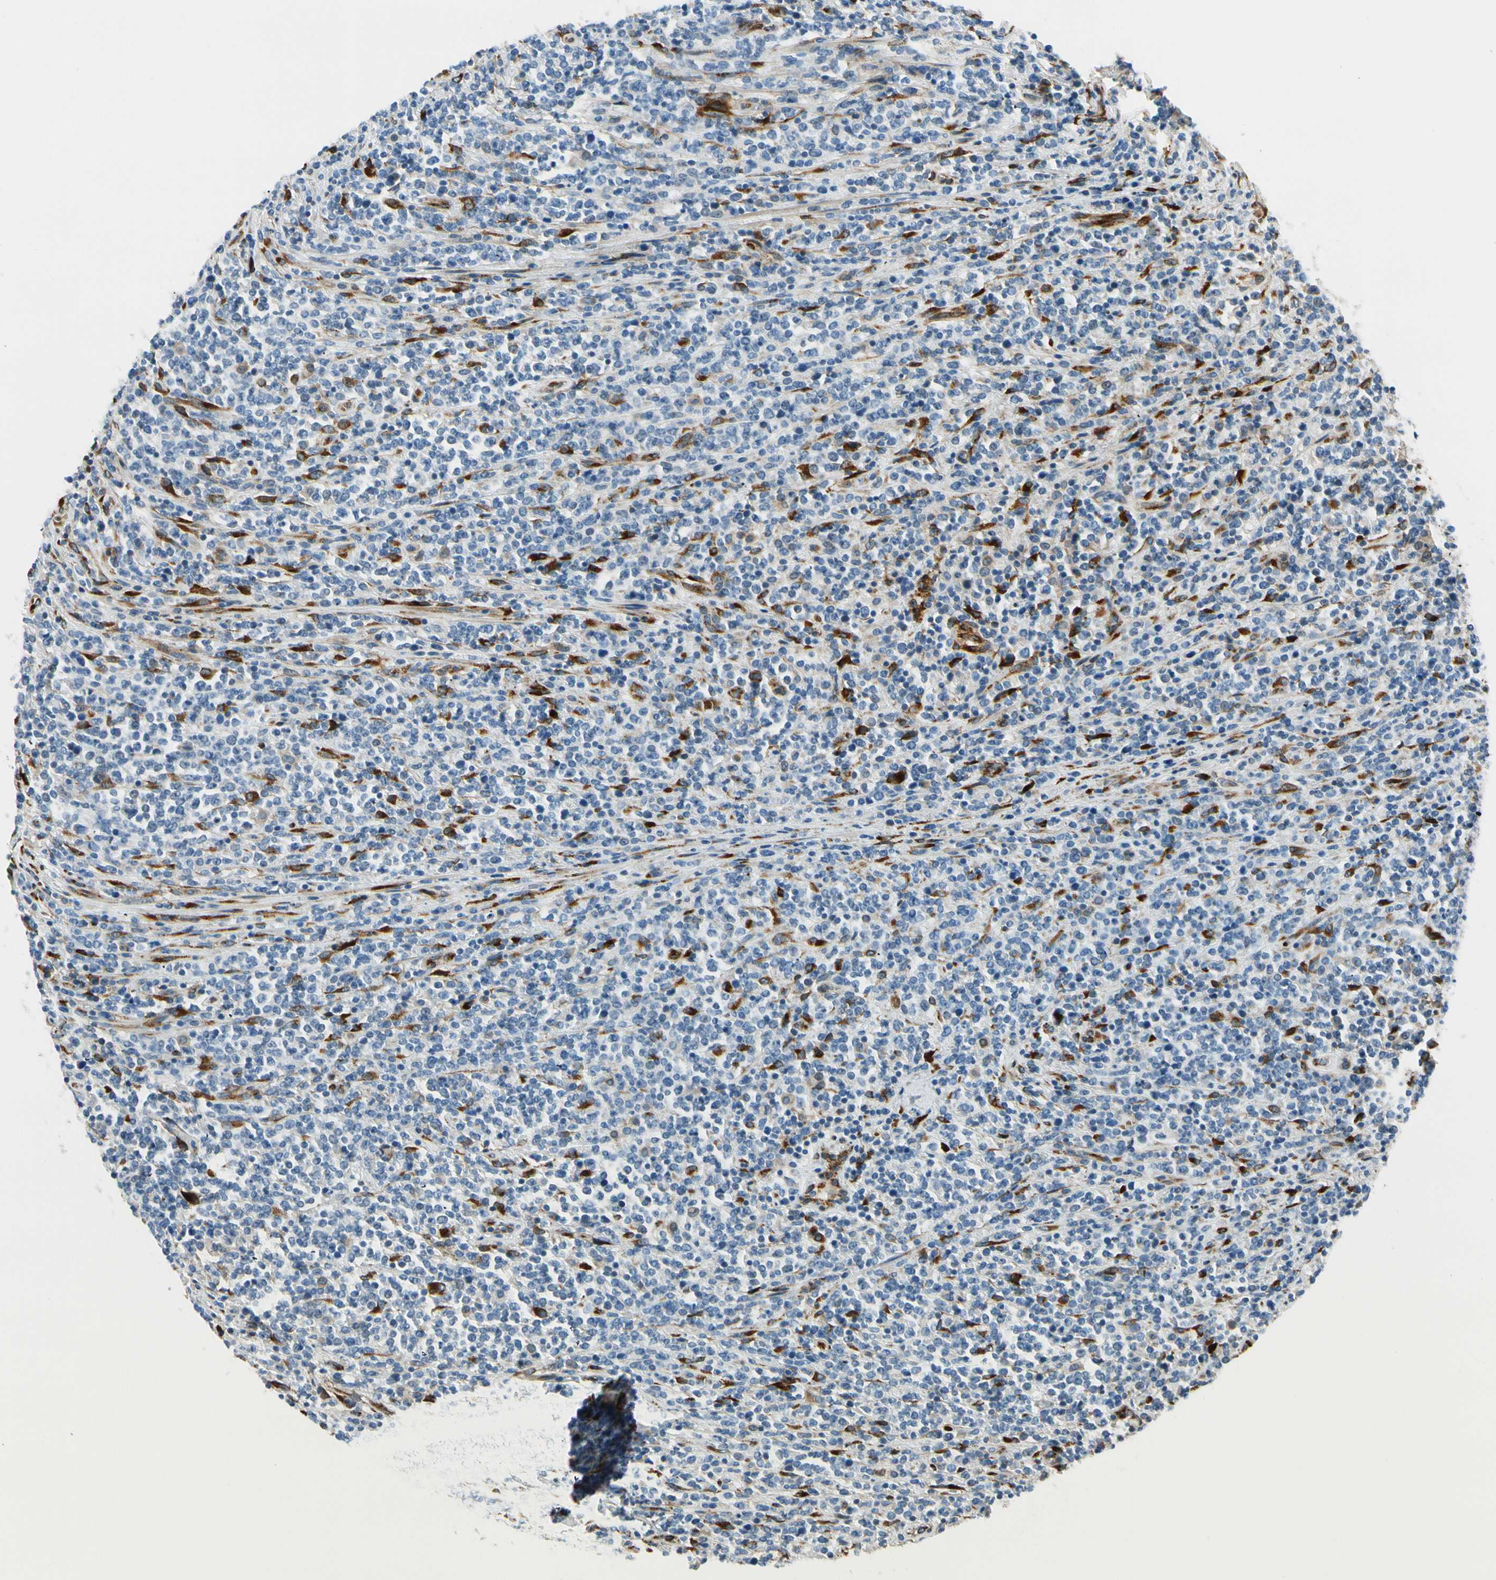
{"staining": {"intensity": "negative", "quantity": "none", "location": "none"}, "tissue": "lymphoma", "cell_type": "Tumor cells", "image_type": "cancer", "snomed": [{"axis": "morphology", "description": "Malignant lymphoma, non-Hodgkin's type, High grade"}, {"axis": "topography", "description": "Soft tissue"}], "caption": "Tumor cells show no significant expression in lymphoma.", "gene": "FKBP7", "patient": {"sex": "male", "age": 18}}